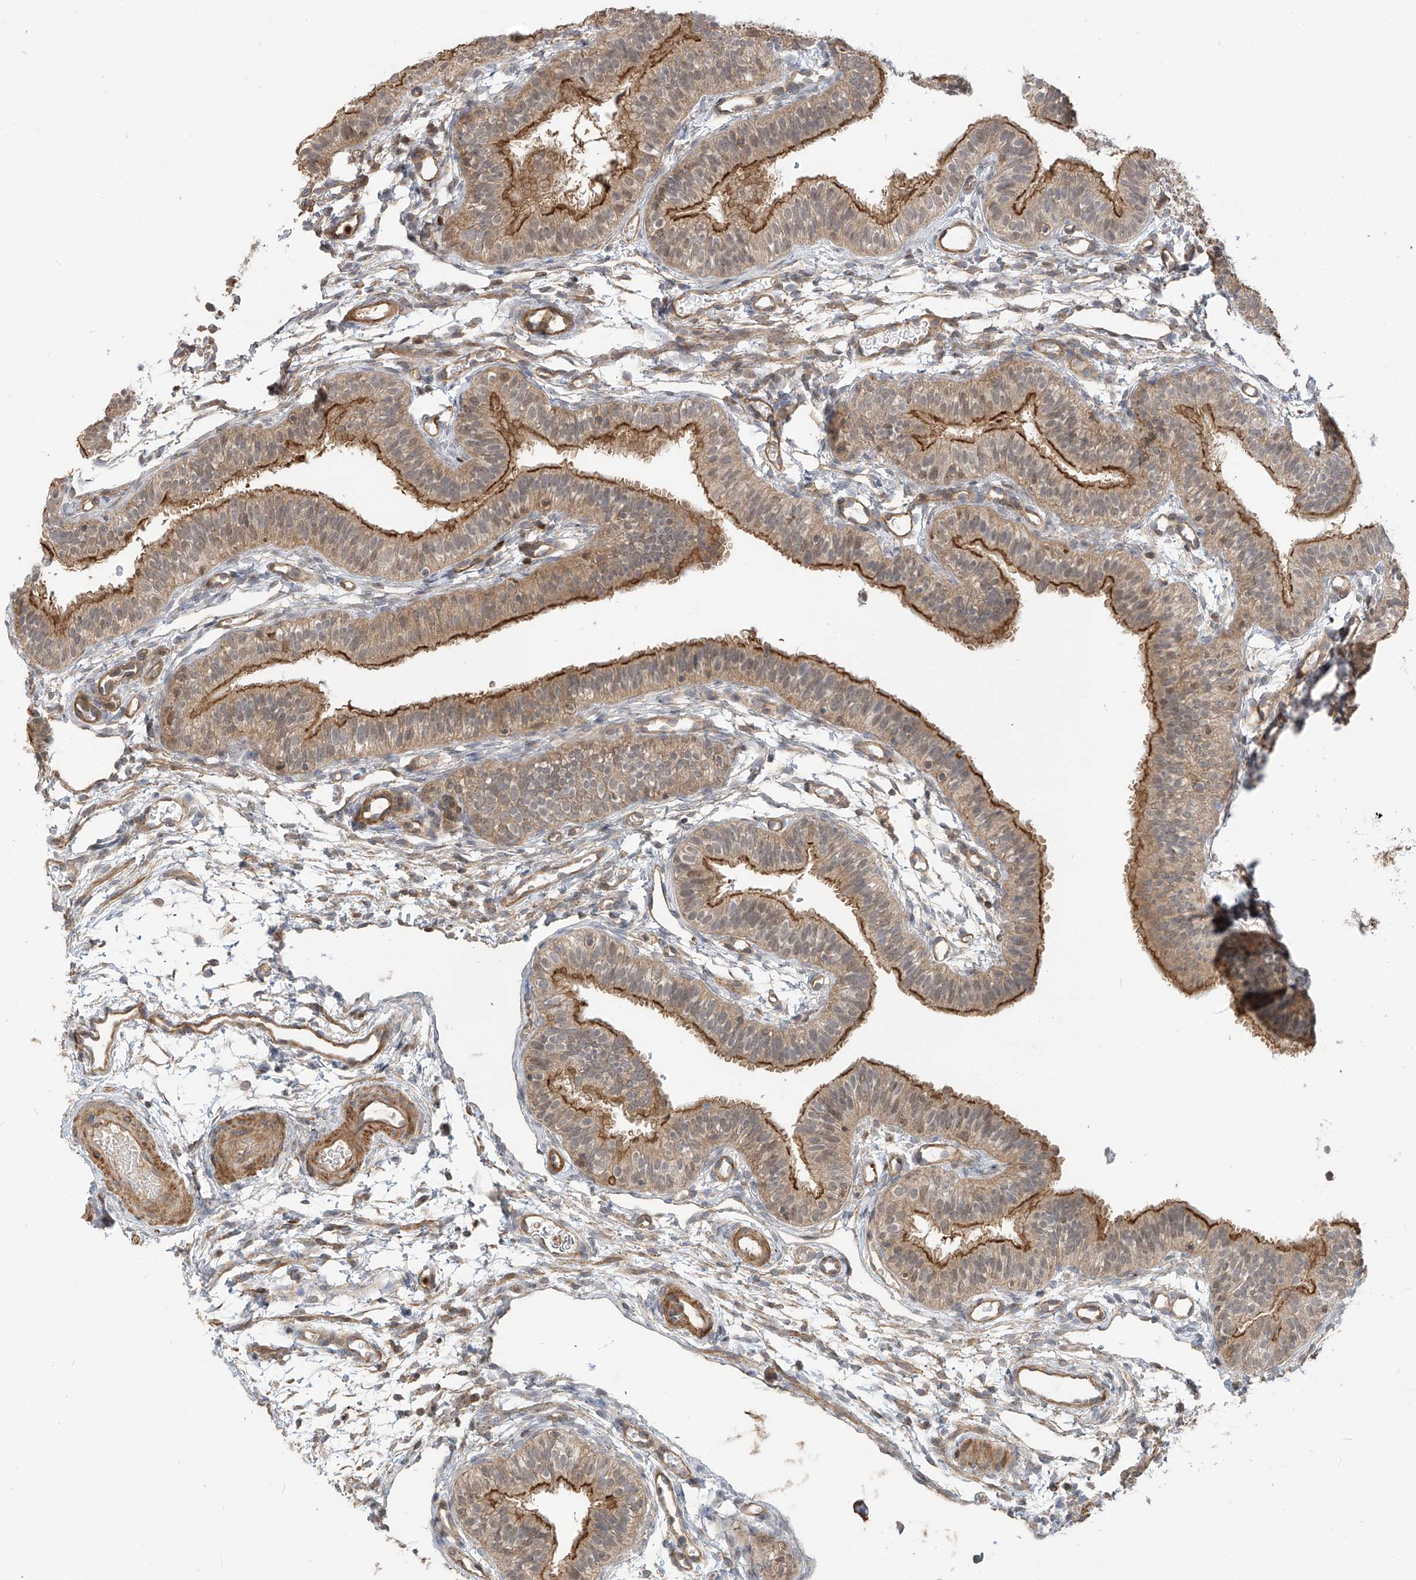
{"staining": {"intensity": "moderate", "quantity": ">75%", "location": "cytoplasmic/membranous,nuclear"}, "tissue": "fallopian tube", "cell_type": "Glandular cells", "image_type": "normal", "snomed": [{"axis": "morphology", "description": "Normal tissue, NOS"}, {"axis": "topography", "description": "Fallopian tube"}], "caption": "Approximately >75% of glandular cells in benign human fallopian tube reveal moderate cytoplasmic/membranous,nuclear protein positivity as visualized by brown immunohistochemical staining.", "gene": "ATAD2B", "patient": {"sex": "female", "age": 35}}